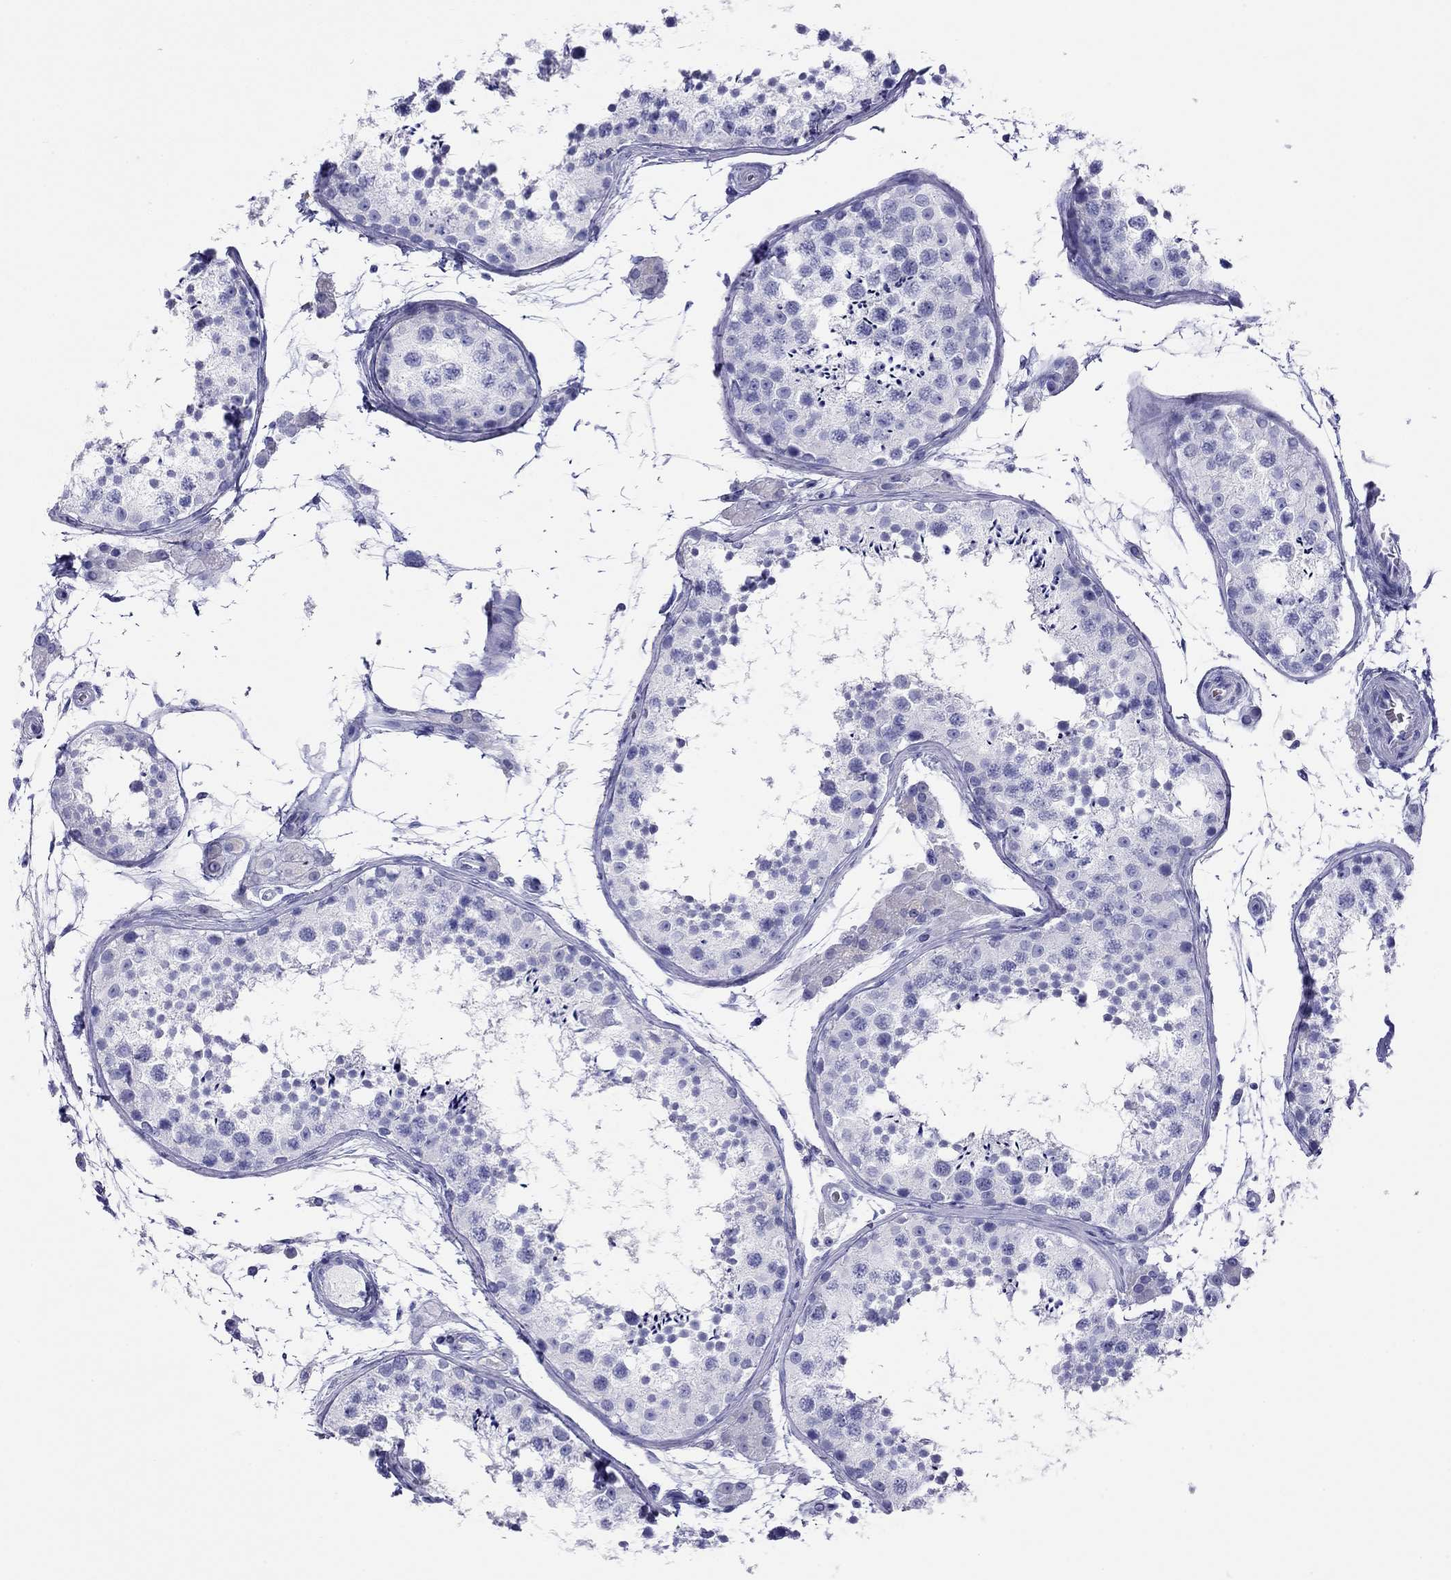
{"staining": {"intensity": "negative", "quantity": "none", "location": "none"}, "tissue": "testis", "cell_type": "Cells in seminiferous ducts", "image_type": "normal", "snomed": [{"axis": "morphology", "description": "Normal tissue, NOS"}, {"axis": "topography", "description": "Testis"}], "caption": "This is an immunohistochemistry (IHC) micrograph of normal testis. There is no positivity in cells in seminiferous ducts.", "gene": "PTPRN", "patient": {"sex": "male", "age": 41}}